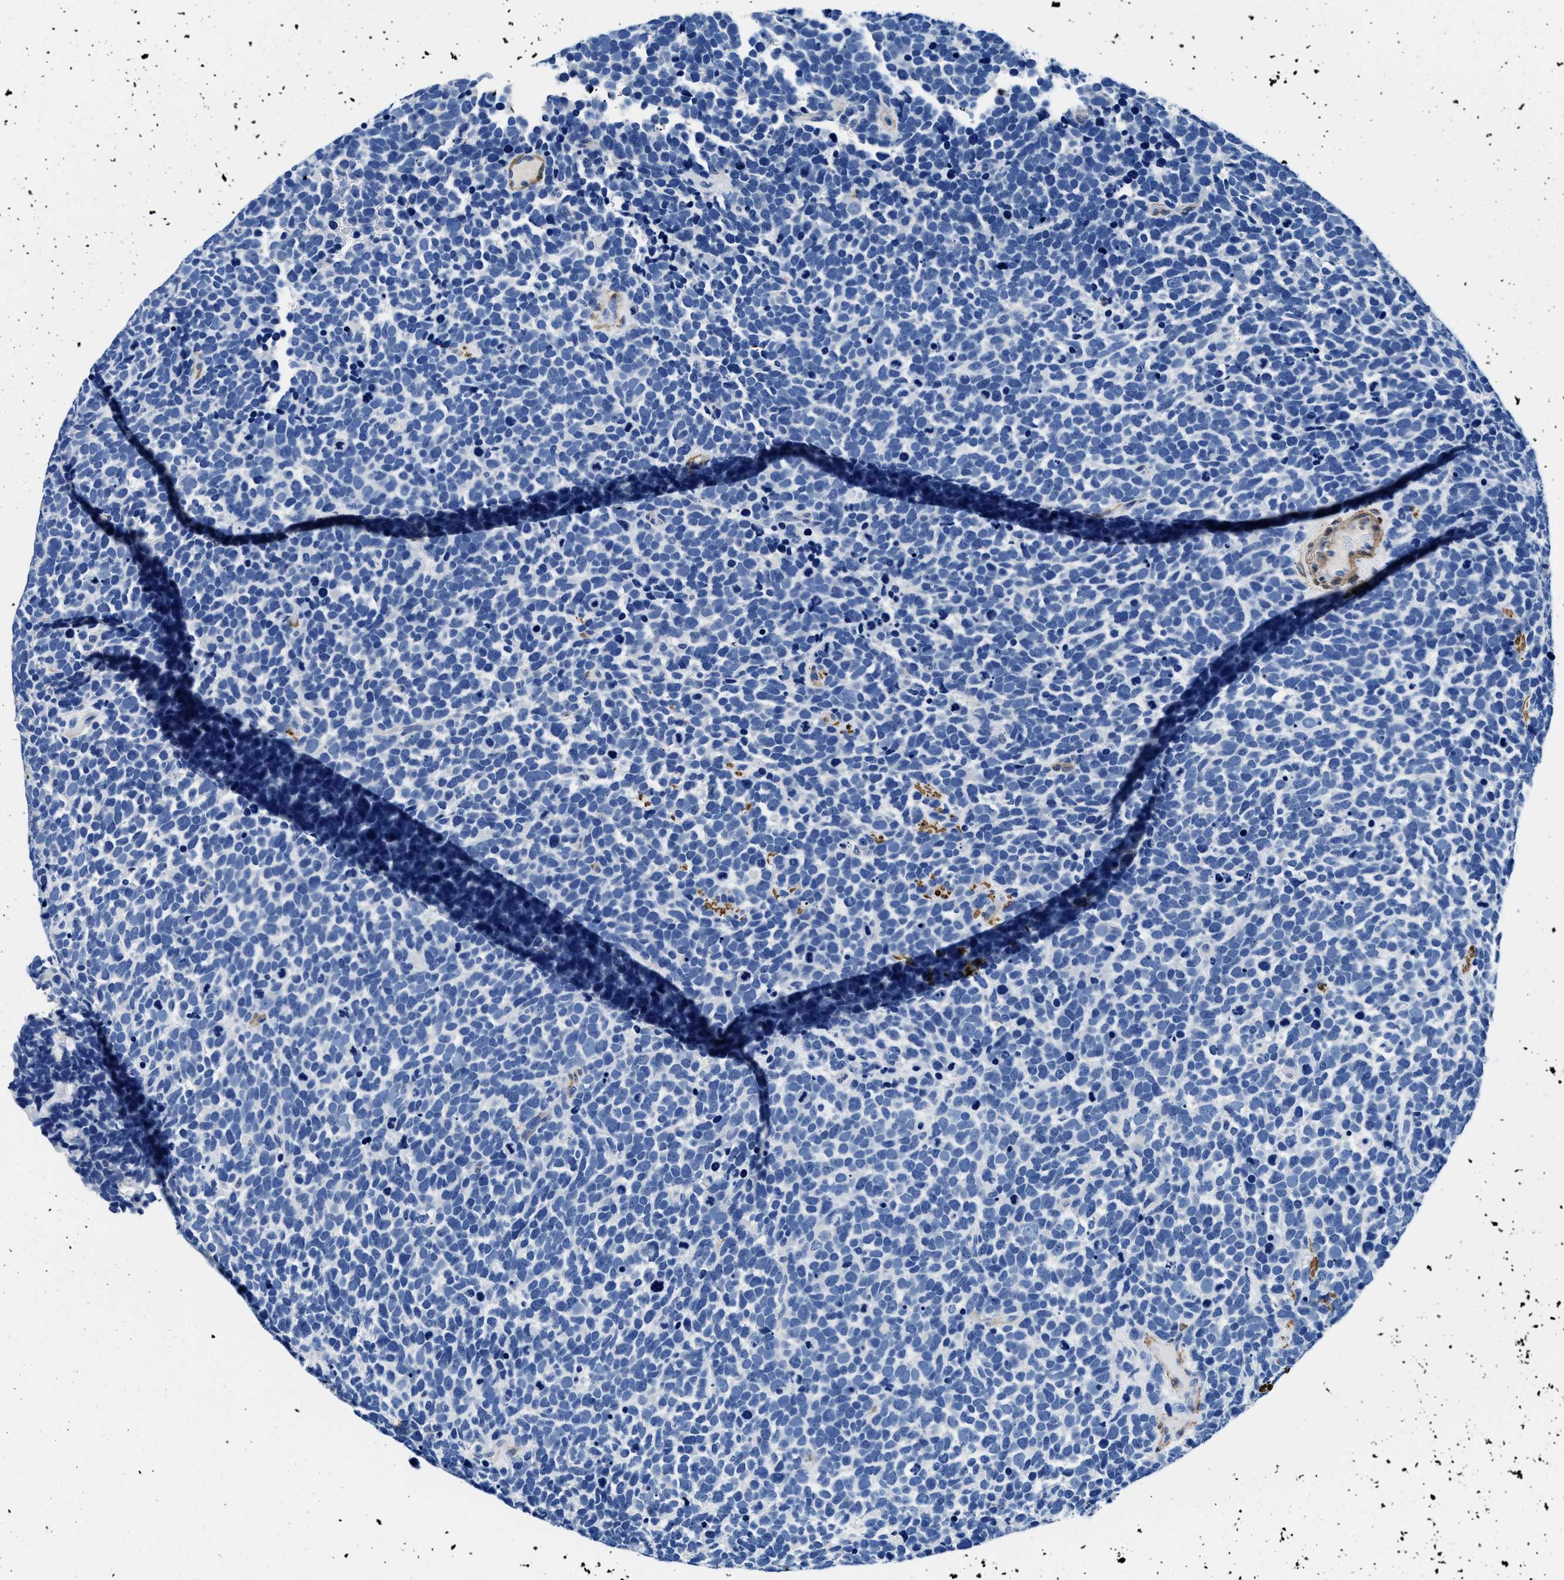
{"staining": {"intensity": "negative", "quantity": "none", "location": "none"}, "tissue": "urothelial cancer", "cell_type": "Tumor cells", "image_type": "cancer", "snomed": [{"axis": "morphology", "description": "Urothelial carcinoma, High grade"}, {"axis": "topography", "description": "Urinary bladder"}], "caption": "Immunohistochemistry (IHC) photomicrograph of urothelial cancer stained for a protein (brown), which reveals no staining in tumor cells. The staining is performed using DAB brown chromogen with nuclei counter-stained in using hematoxylin.", "gene": "TEX261", "patient": {"sex": "female", "age": 82}}